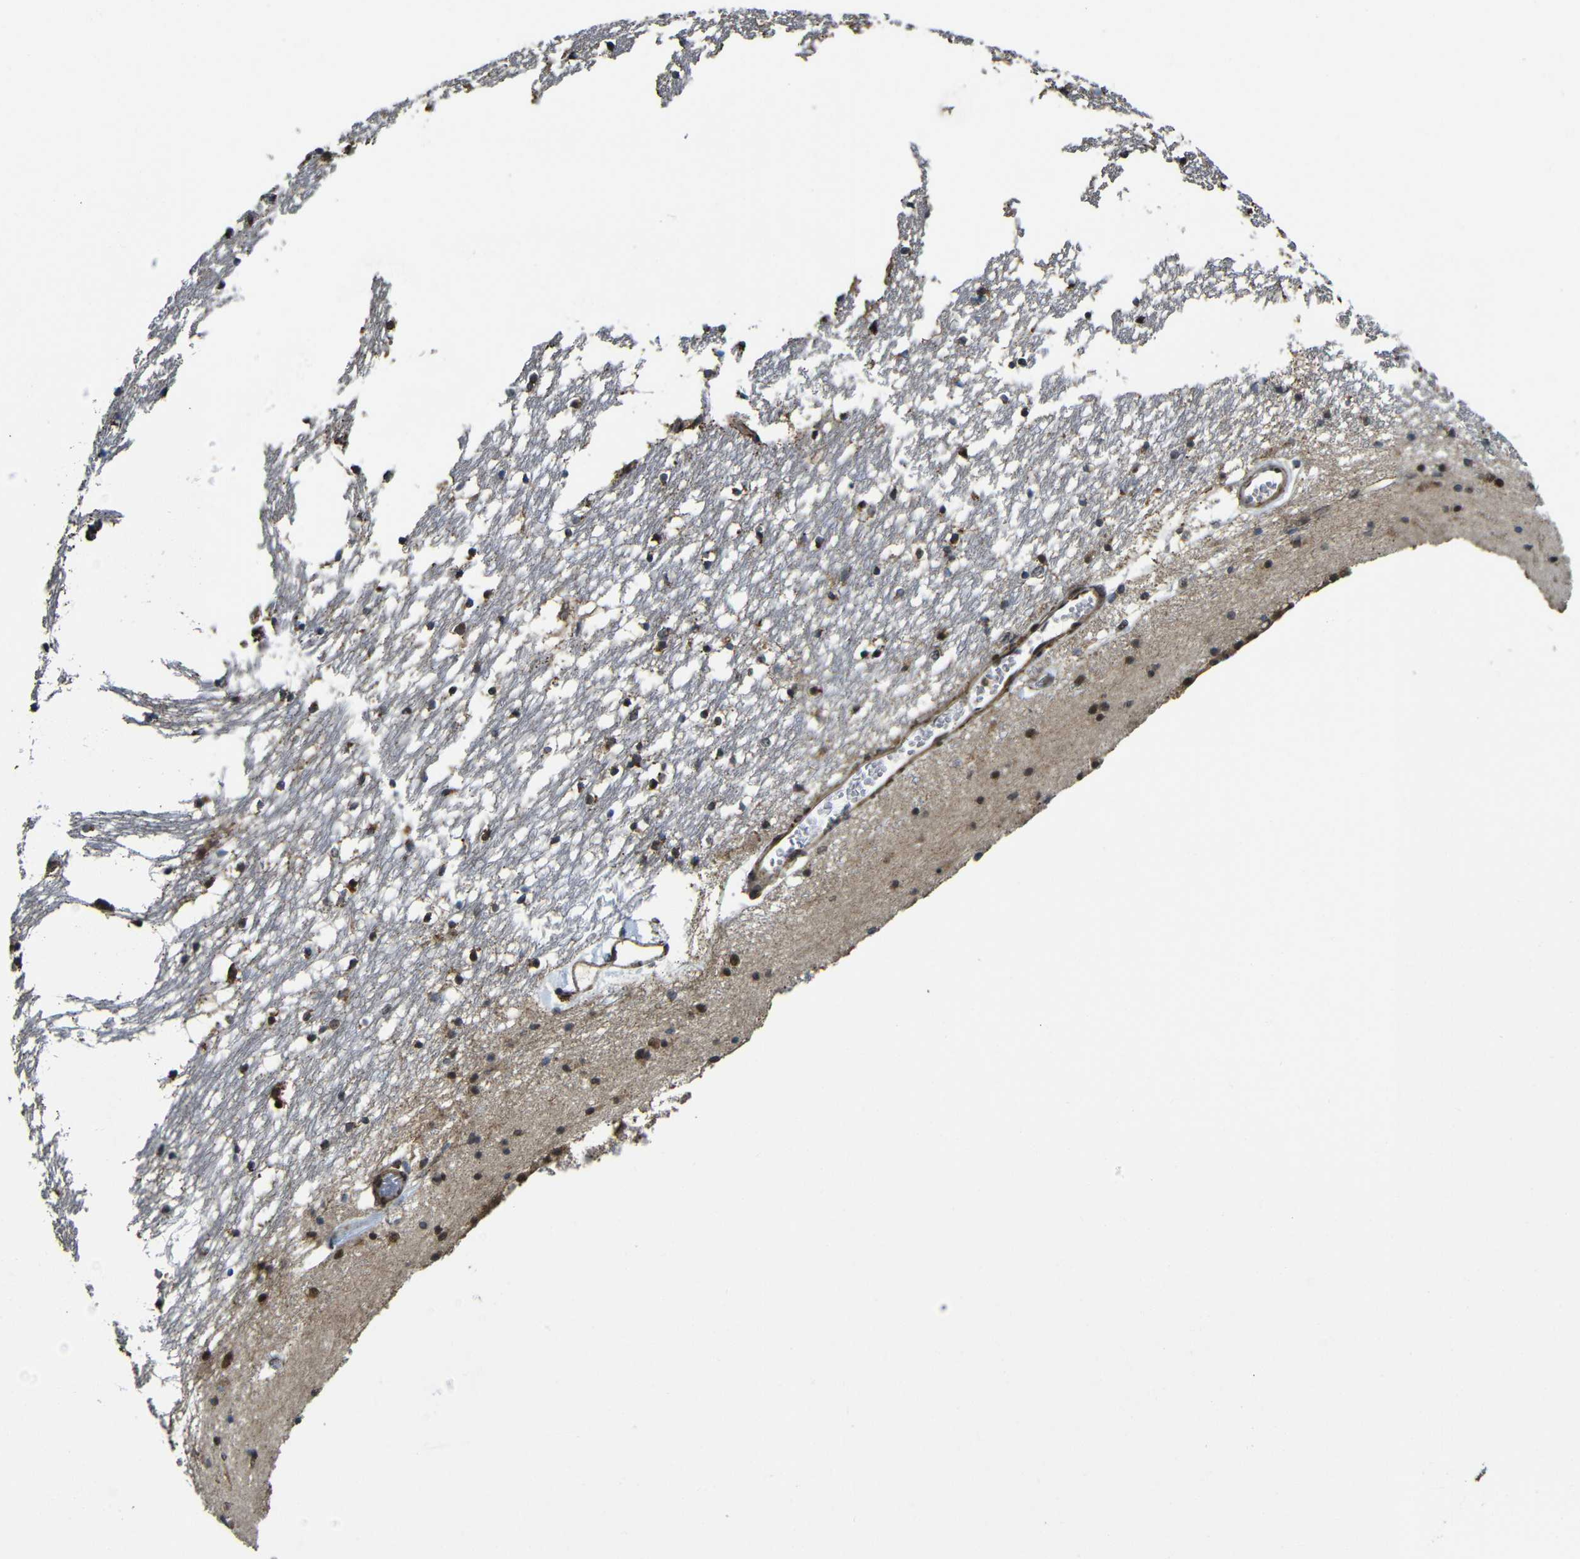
{"staining": {"intensity": "moderate", "quantity": "25%-75%", "location": "cytoplasmic/membranous,nuclear"}, "tissue": "caudate", "cell_type": "Glial cells", "image_type": "normal", "snomed": [{"axis": "morphology", "description": "Normal tissue, NOS"}, {"axis": "topography", "description": "Lateral ventricle wall"}], "caption": "Human caudate stained with a brown dye reveals moderate cytoplasmic/membranous,nuclear positive positivity in about 25%-75% of glial cells.", "gene": "FAM172A", "patient": {"sex": "male", "age": 45}}